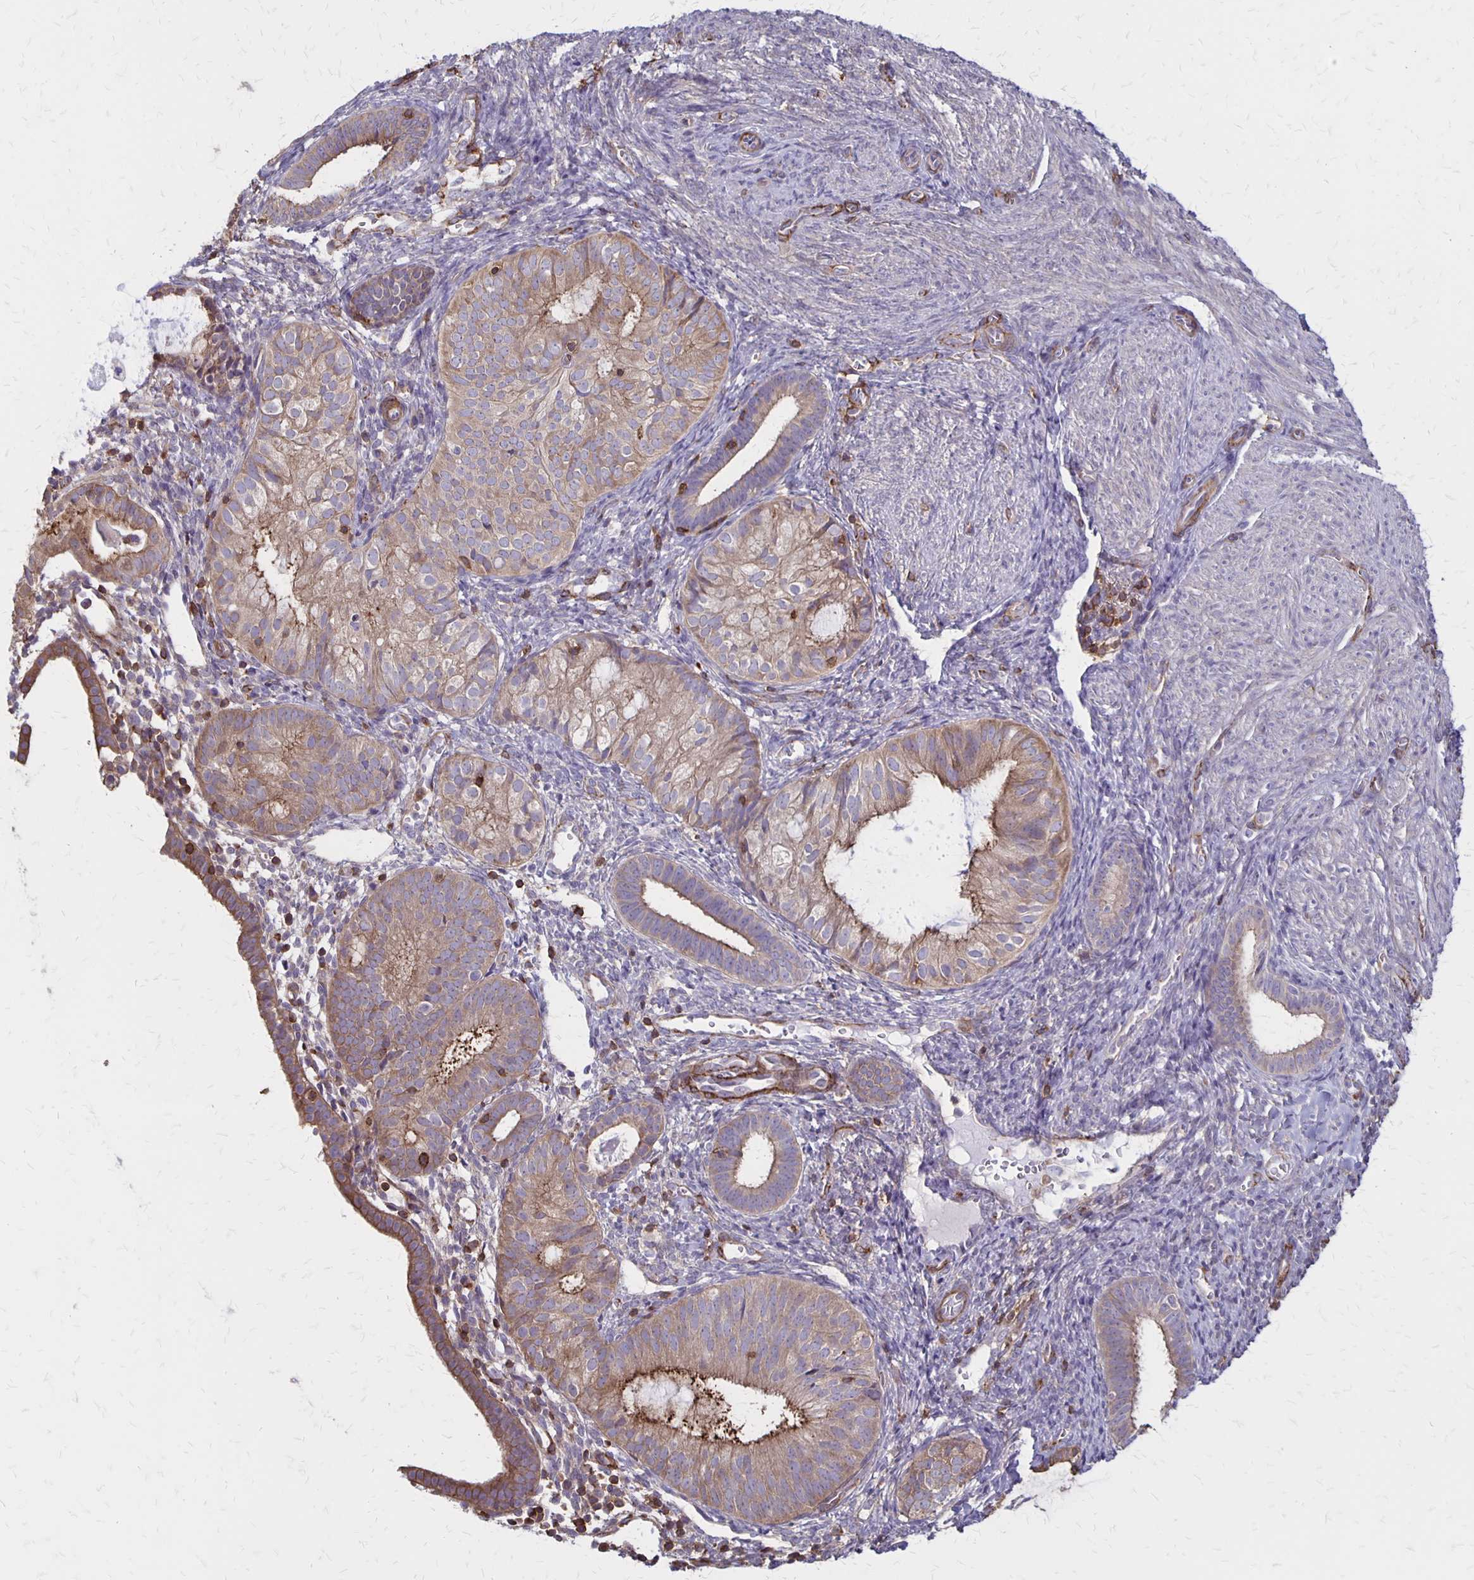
{"staining": {"intensity": "moderate", "quantity": "25%-75%", "location": "cytoplasmic/membranous"}, "tissue": "endometrial cancer", "cell_type": "Tumor cells", "image_type": "cancer", "snomed": [{"axis": "morphology", "description": "Normal tissue, NOS"}, {"axis": "morphology", "description": "Adenocarcinoma, NOS"}, {"axis": "topography", "description": "Smooth muscle"}, {"axis": "topography", "description": "Endometrium"}, {"axis": "topography", "description": "Myometrium, NOS"}], "caption": "Adenocarcinoma (endometrial) was stained to show a protein in brown. There is medium levels of moderate cytoplasmic/membranous expression in approximately 25%-75% of tumor cells. The protein of interest is shown in brown color, while the nuclei are stained blue.", "gene": "SEPTIN5", "patient": {"sex": "female", "age": 81}}